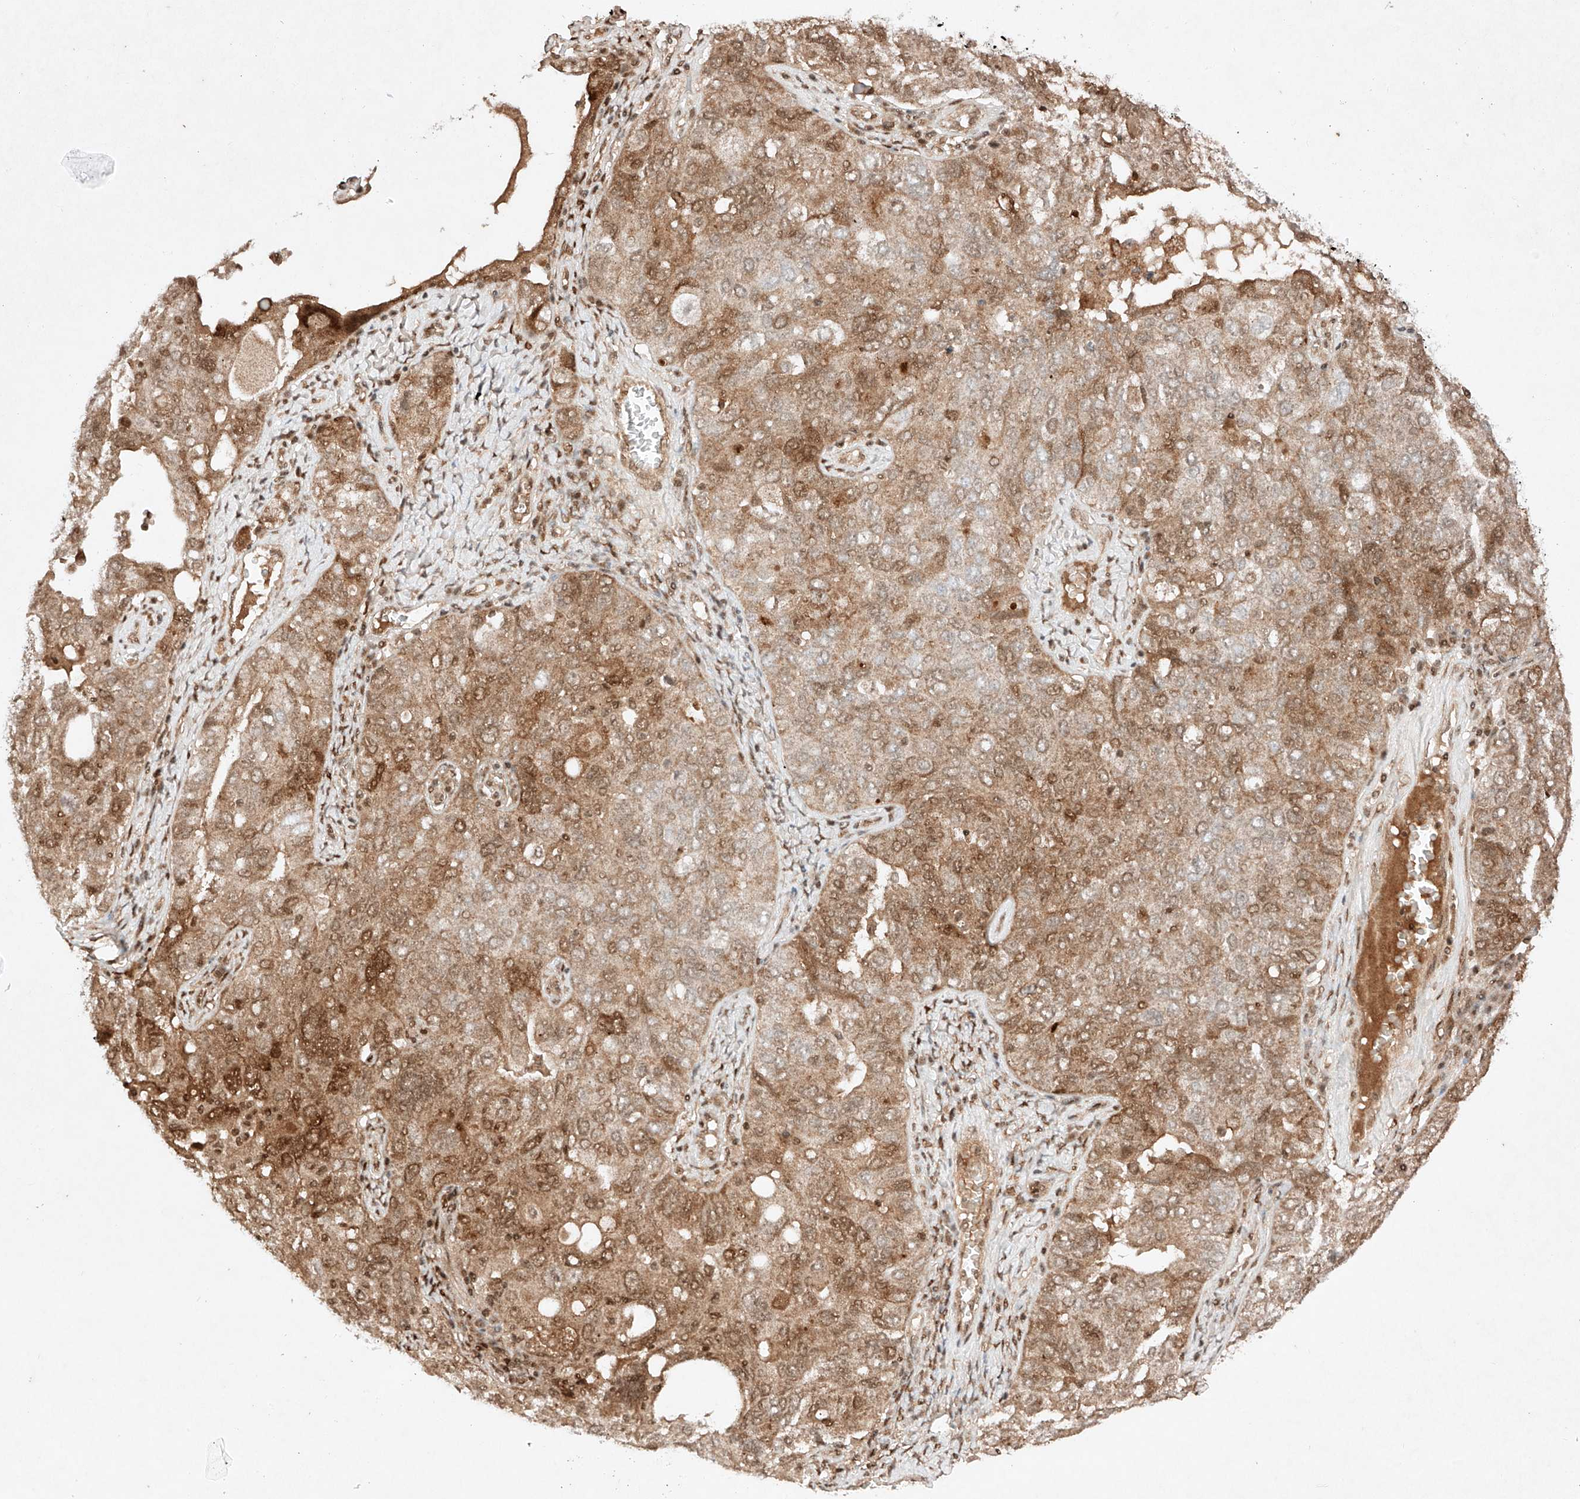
{"staining": {"intensity": "moderate", "quantity": ">75%", "location": "cytoplasmic/membranous,nuclear"}, "tissue": "ovarian cancer", "cell_type": "Tumor cells", "image_type": "cancer", "snomed": [{"axis": "morphology", "description": "Carcinoma, endometroid"}, {"axis": "topography", "description": "Ovary"}], "caption": "Ovarian cancer tissue demonstrates moderate cytoplasmic/membranous and nuclear expression in about >75% of tumor cells, visualized by immunohistochemistry. The staining was performed using DAB to visualize the protein expression in brown, while the nuclei were stained in blue with hematoxylin (Magnification: 20x).", "gene": "RNF31", "patient": {"sex": "female", "age": 62}}